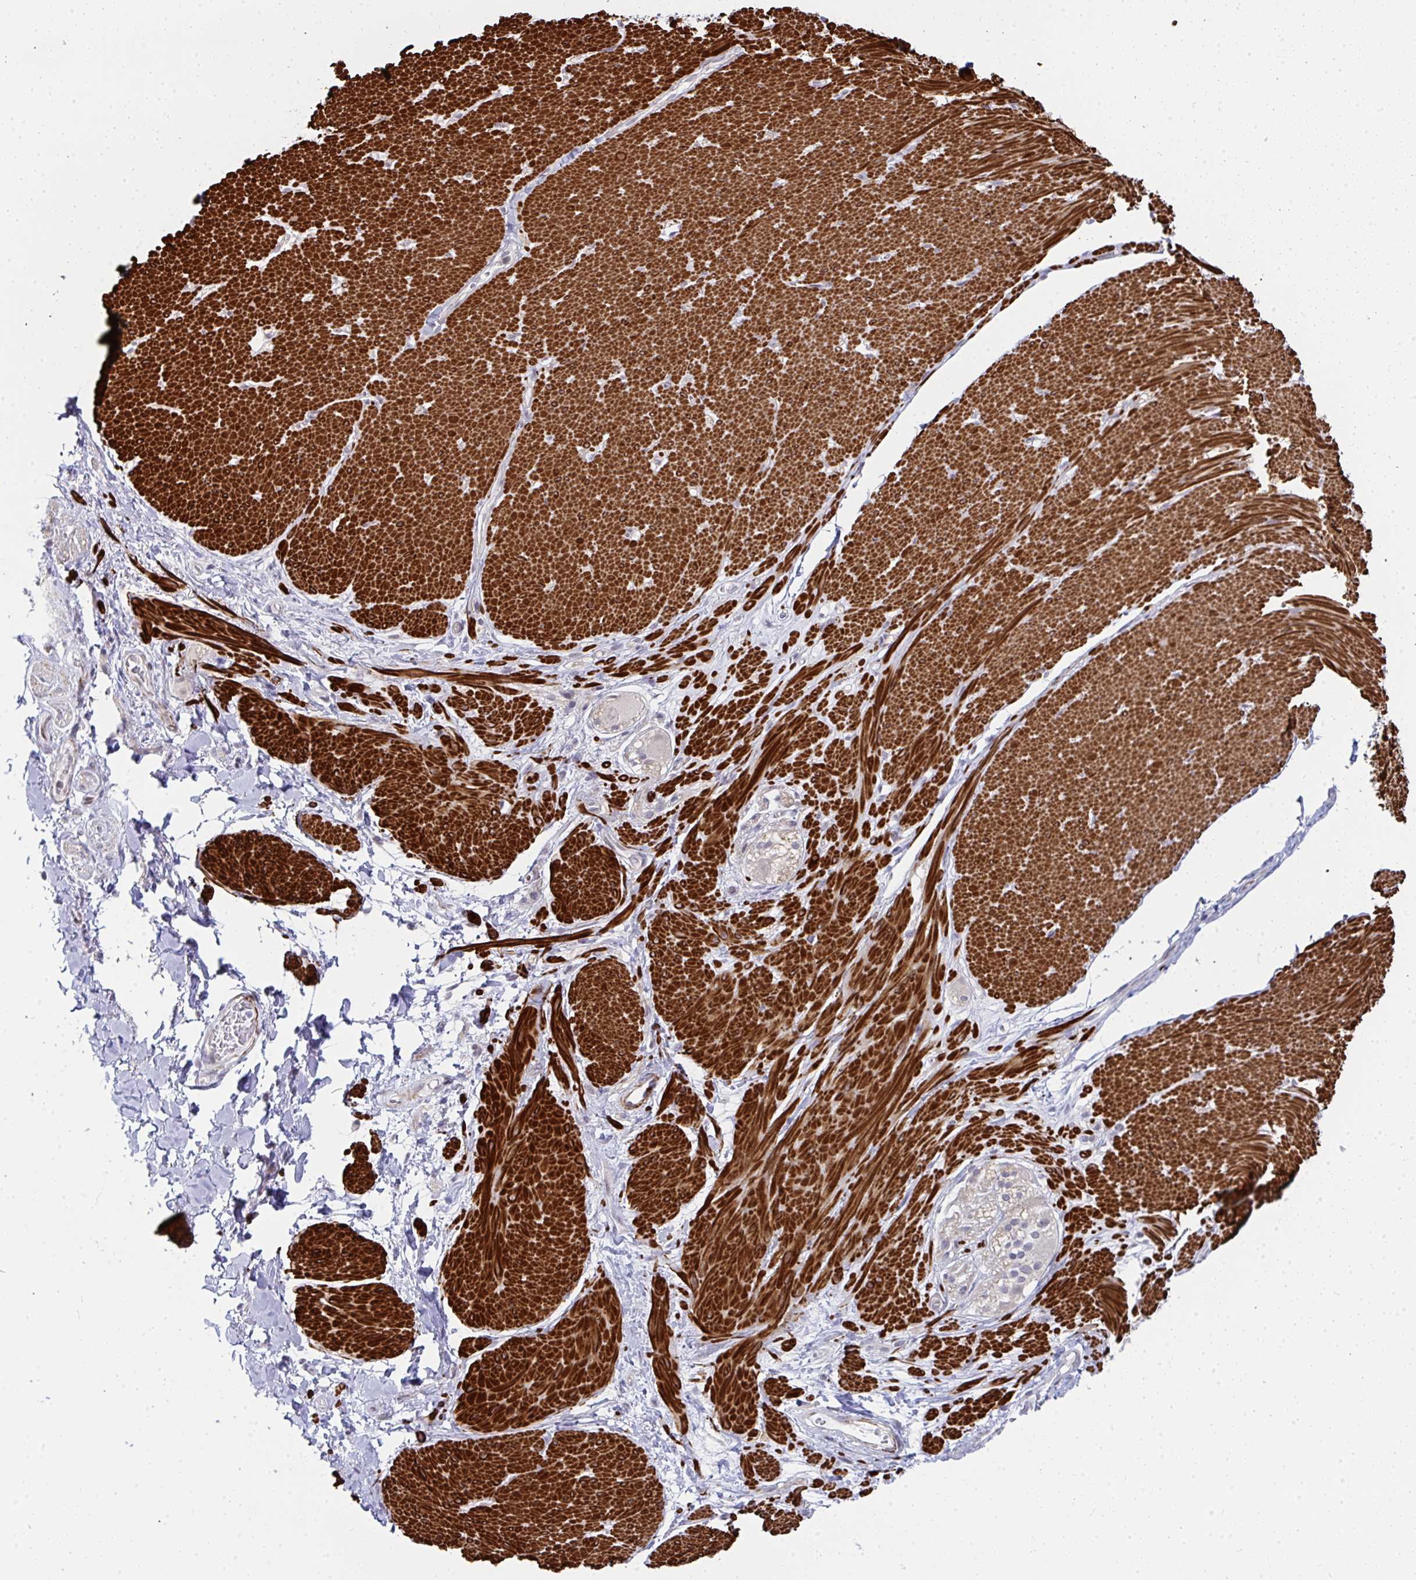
{"staining": {"intensity": "strong", "quantity": ">75%", "location": "cytoplasmic/membranous"}, "tissue": "smooth muscle", "cell_type": "Smooth muscle cells", "image_type": "normal", "snomed": [{"axis": "morphology", "description": "Normal tissue, NOS"}, {"axis": "topography", "description": "Smooth muscle"}, {"axis": "topography", "description": "Rectum"}], "caption": "DAB immunohistochemical staining of unremarkable human smooth muscle demonstrates strong cytoplasmic/membranous protein expression in about >75% of smooth muscle cells. Immunohistochemistry (ihc) stains the protein of interest in brown and the nuclei are stained blue.", "gene": "GINS2", "patient": {"sex": "male", "age": 53}}